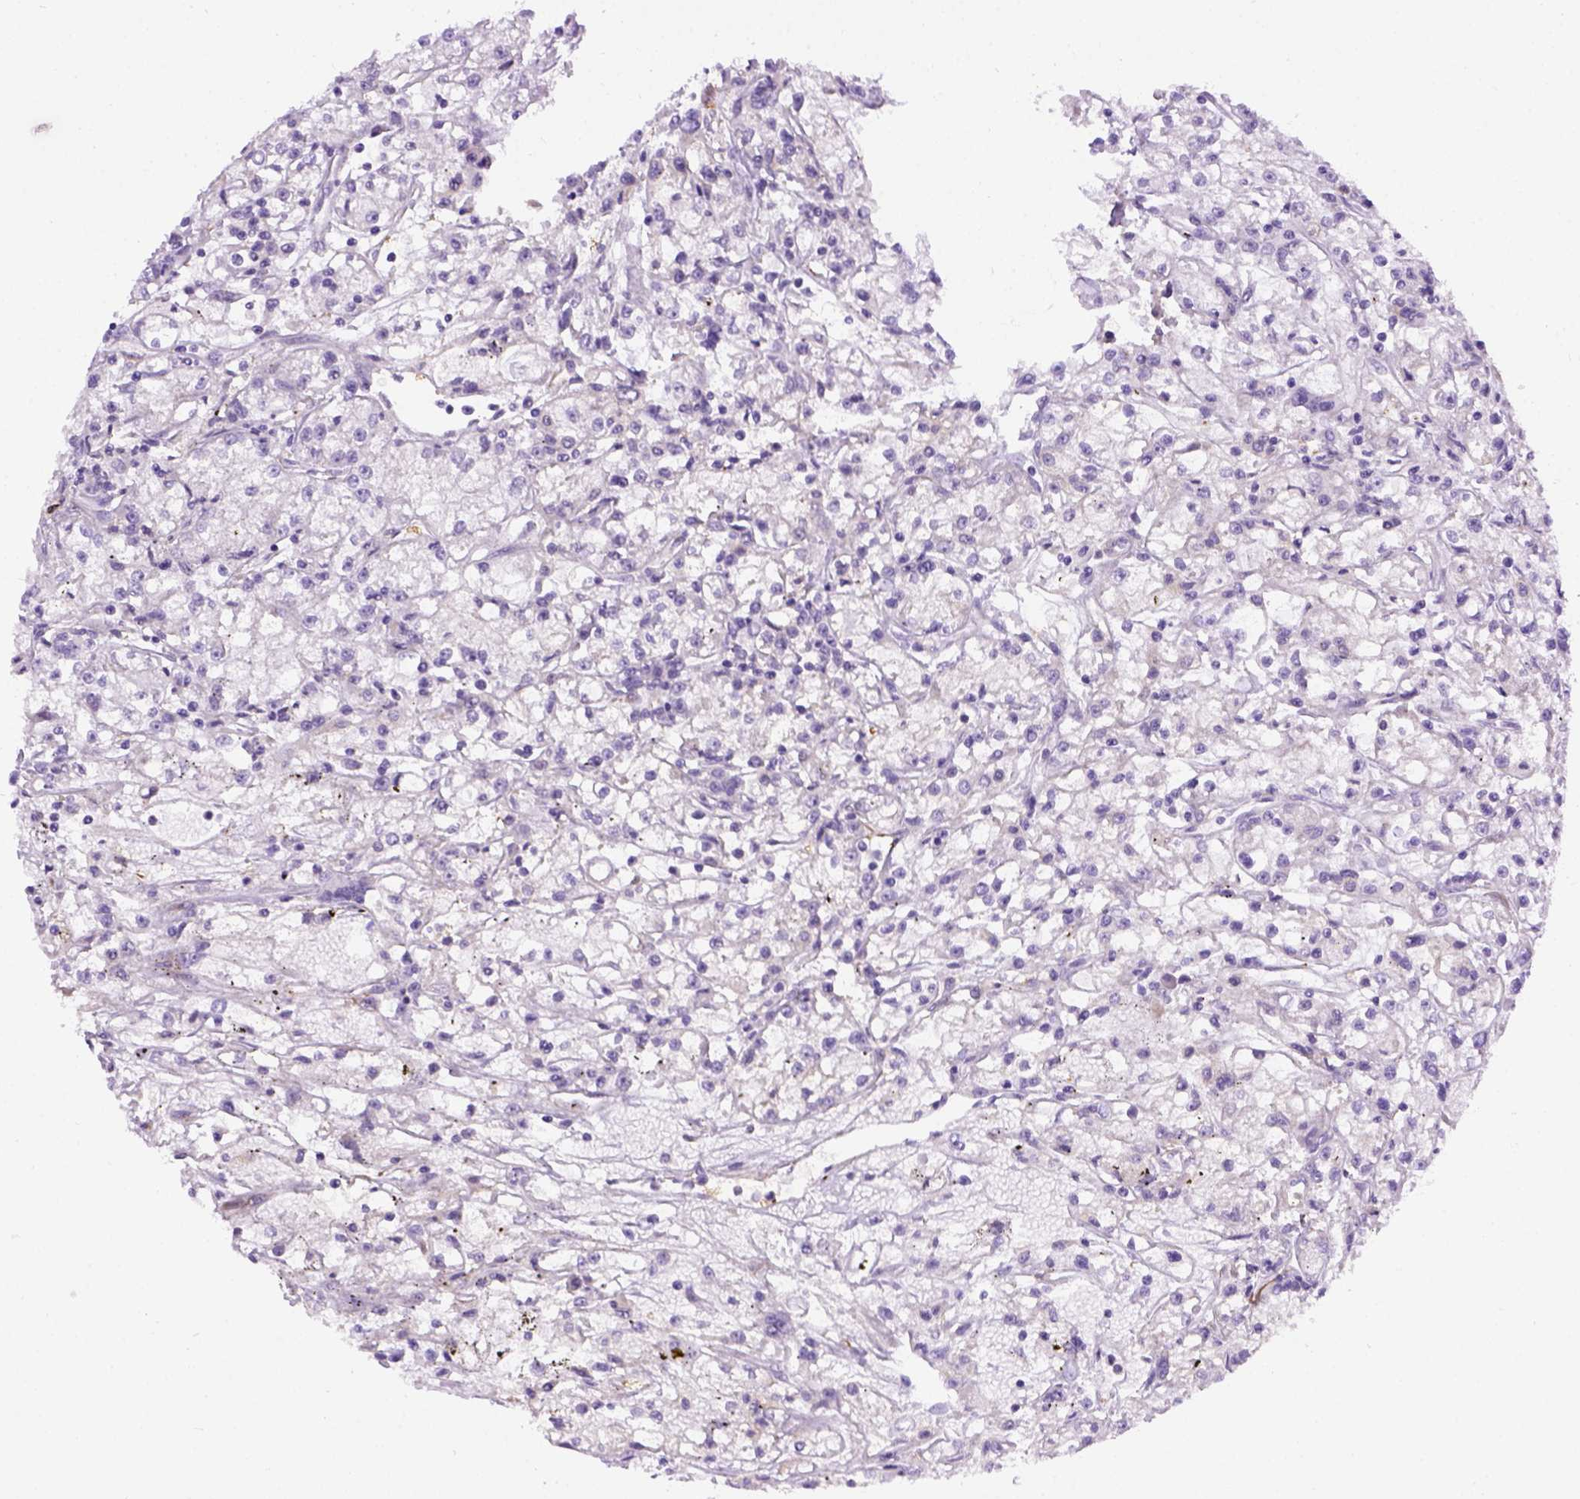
{"staining": {"intensity": "negative", "quantity": "none", "location": "none"}, "tissue": "renal cancer", "cell_type": "Tumor cells", "image_type": "cancer", "snomed": [{"axis": "morphology", "description": "Adenocarcinoma, NOS"}, {"axis": "topography", "description": "Kidney"}], "caption": "Adenocarcinoma (renal) stained for a protein using immunohistochemistry (IHC) displays no positivity tumor cells.", "gene": "KAZN", "patient": {"sex": "female", "age": 59}}